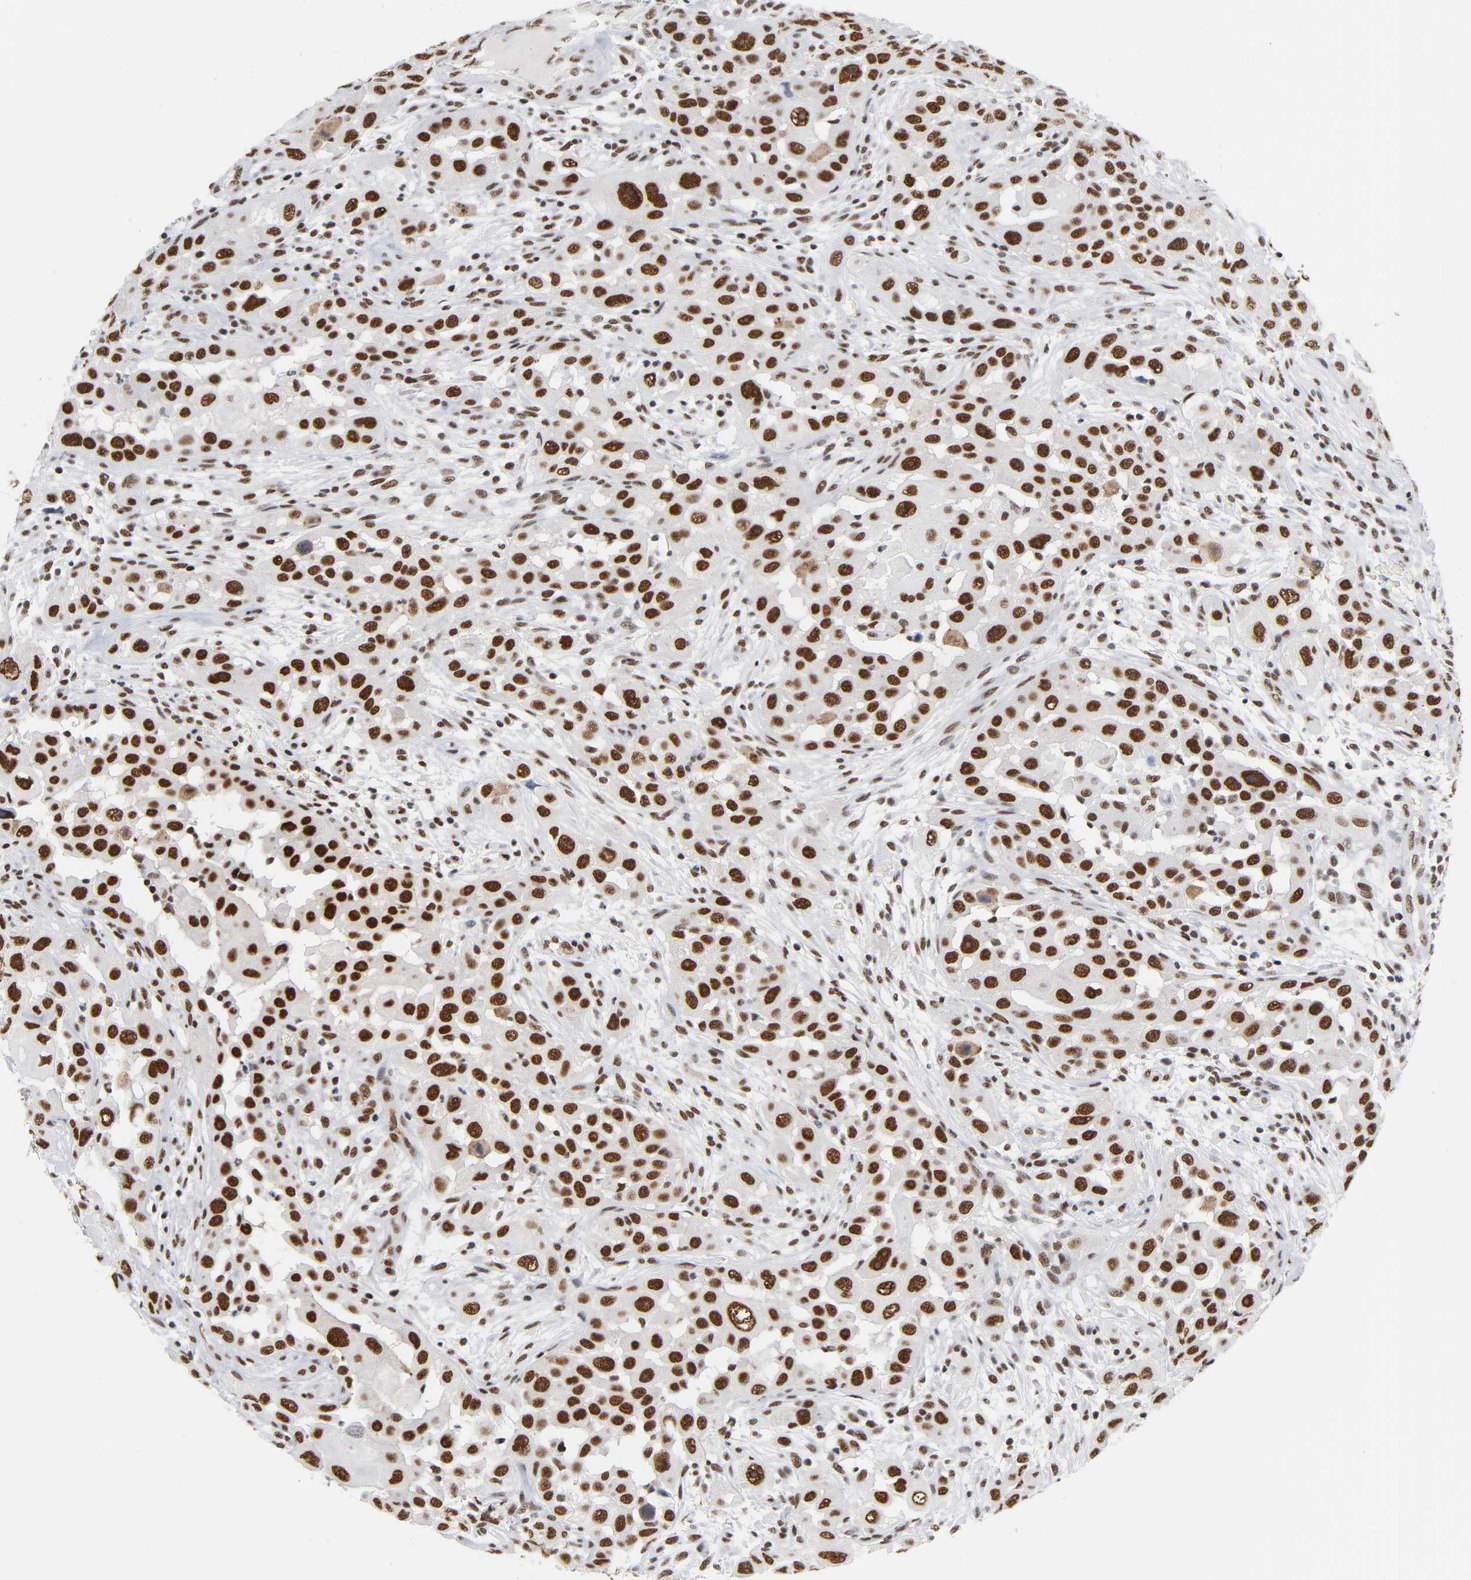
{"staining": {"intensity": "strong", "quantity": ">75%", "location": "nuclear"}, "tissue": "head and neck cancer", "cell_type": "Tumor cells", "image_type": "cancer", "snomed": [{"axis": "morphology", "description": "Carcinoma, NOS"}, {"axis": "topography", "description": "Head-Neck"}], "caption": "A photomicrograph showing strong nuclear positivity in about >75% of tumor cells in head and neck cancer (carcinoma), as visualized by brown immunohistochemical staining.", "gene": "CSTF2", "patient": {"sex": "male", "age": 87}}